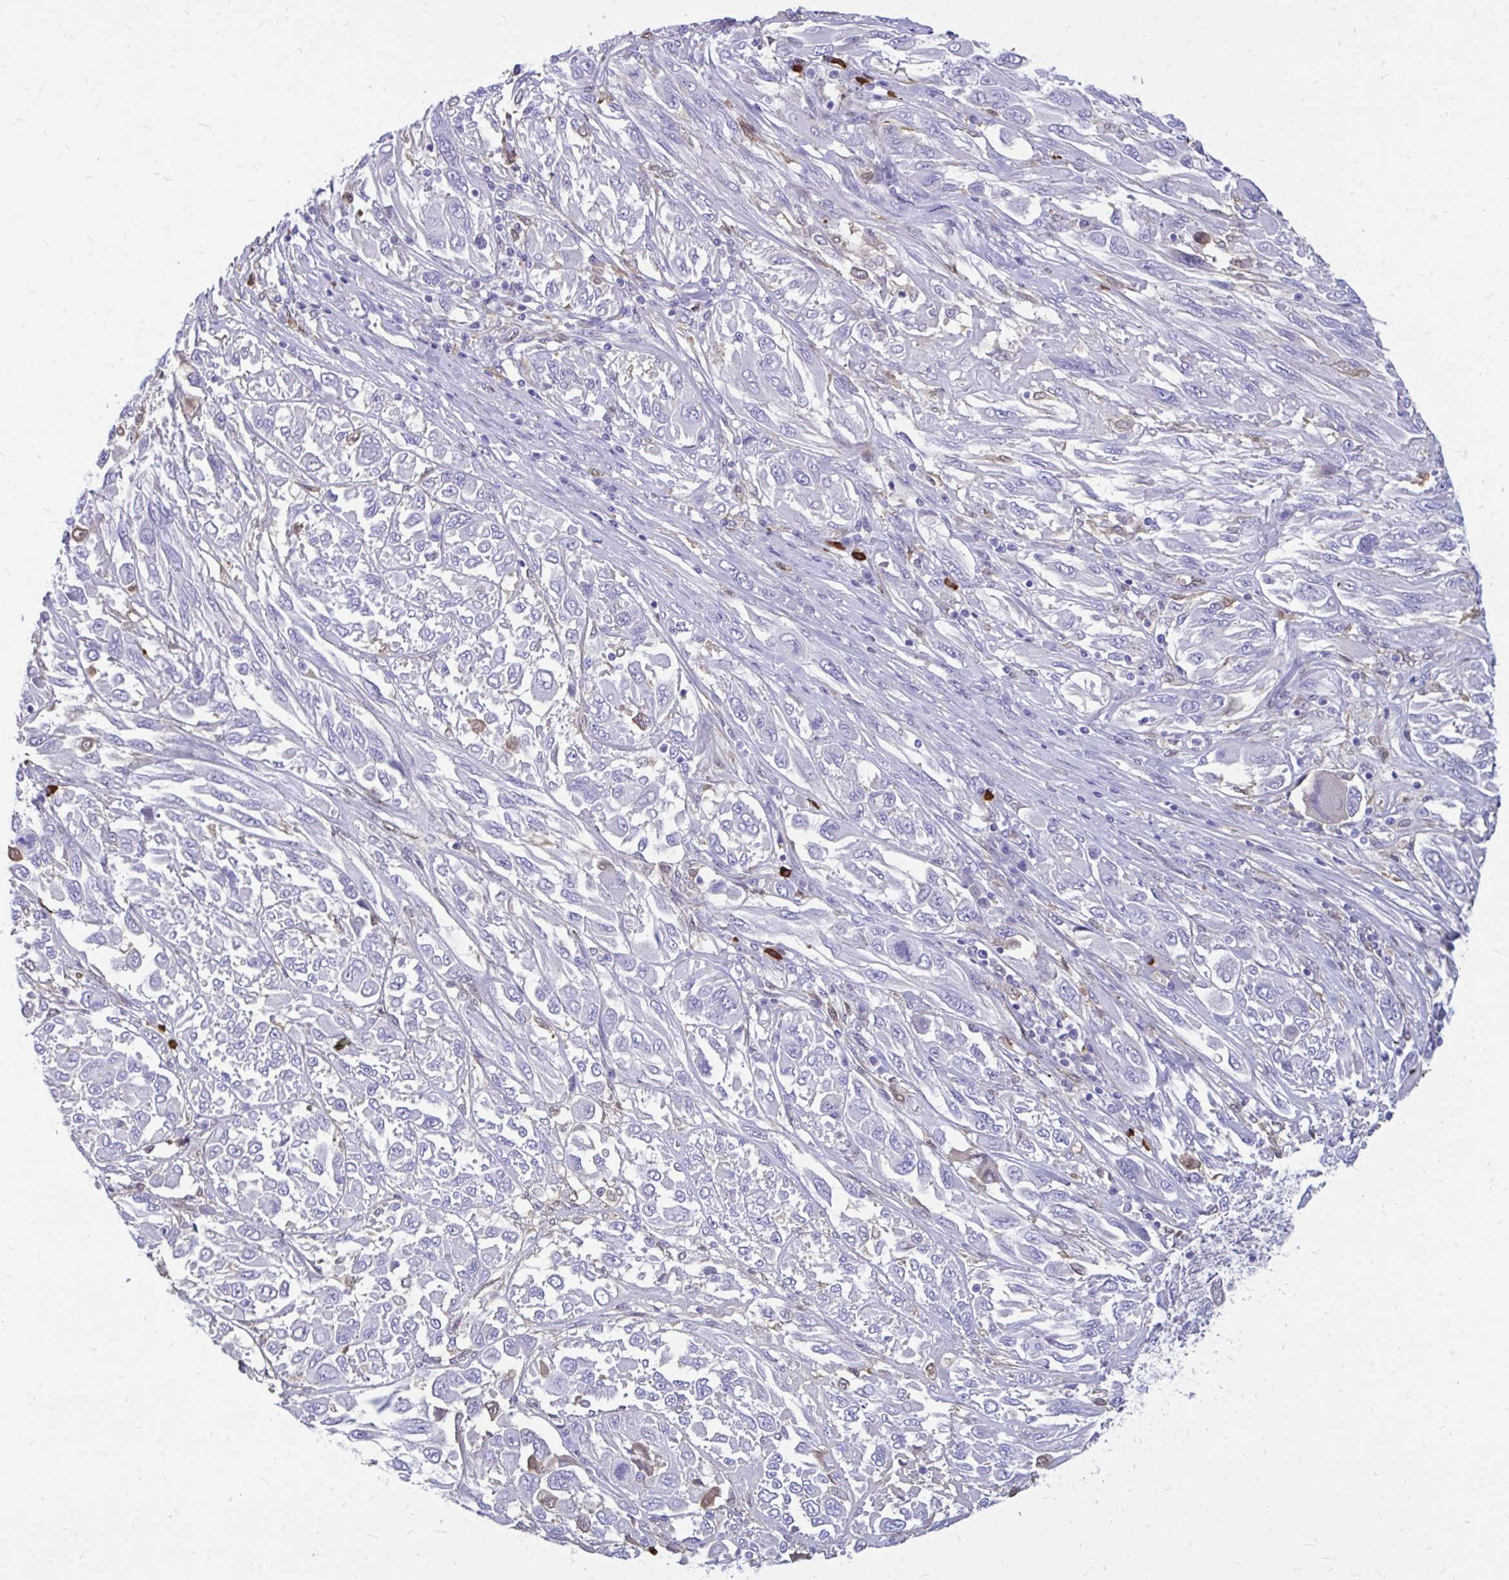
{"staining": {"intensity": "negative", "quantity": "none", "location": "none"}, "tissue": "melanoma", "cell_type": "Tumor cells", "image_type": "cancer", "snomed": [{"axis": "morphology", "description": "Malignant melanoma, NOS"}, {"axis": "topography", "description": "Skin"}], "caption": "Immunohistochemistry (IHC) photomicrograph of neoplastic tissue: malignant melanoma stained with DAB (3,3'-diaminobenzidine) exhibits no significant protein positivity in tumor cells.", "gene": "IGSF5", "patient": {"sex": "female", "age": 91}}